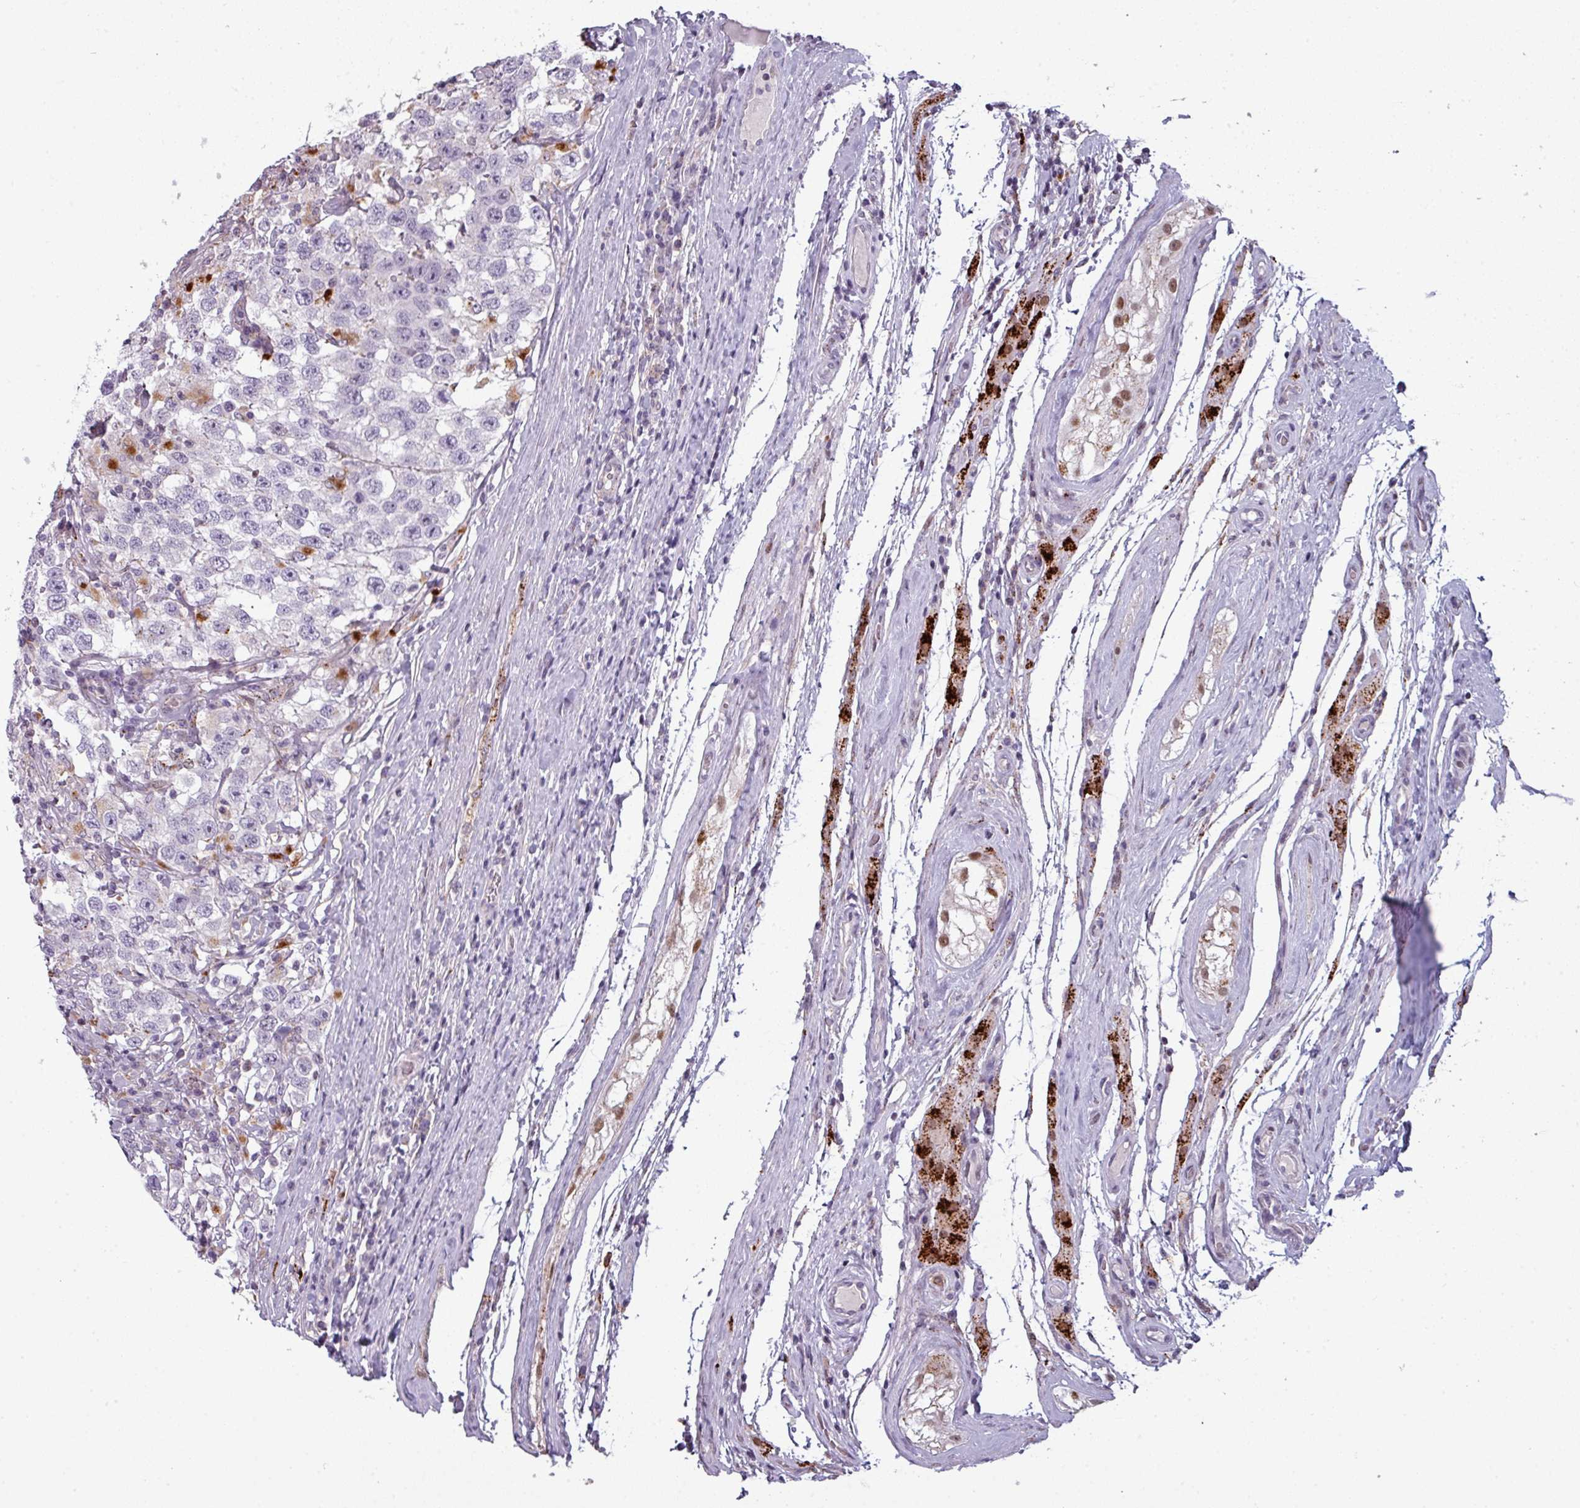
{"staining": {"intensity": "negative", "quantity": "none", "location": "none"}, "tissue": "testis cancer", "cell_type": "Tumor cells", "image_type": "cancer", "snomed": [{"axis": "morphology", "description": "Seminoma, NOS"}, {"axis": "topography", "description": "Testis"}], "caption": "This is an immunohistochemistry image of human seminoma (testis). There is no positivity in tumor cells.", "gene": "TMEFF1", "patient": {"sex": "male", "age": 41}}